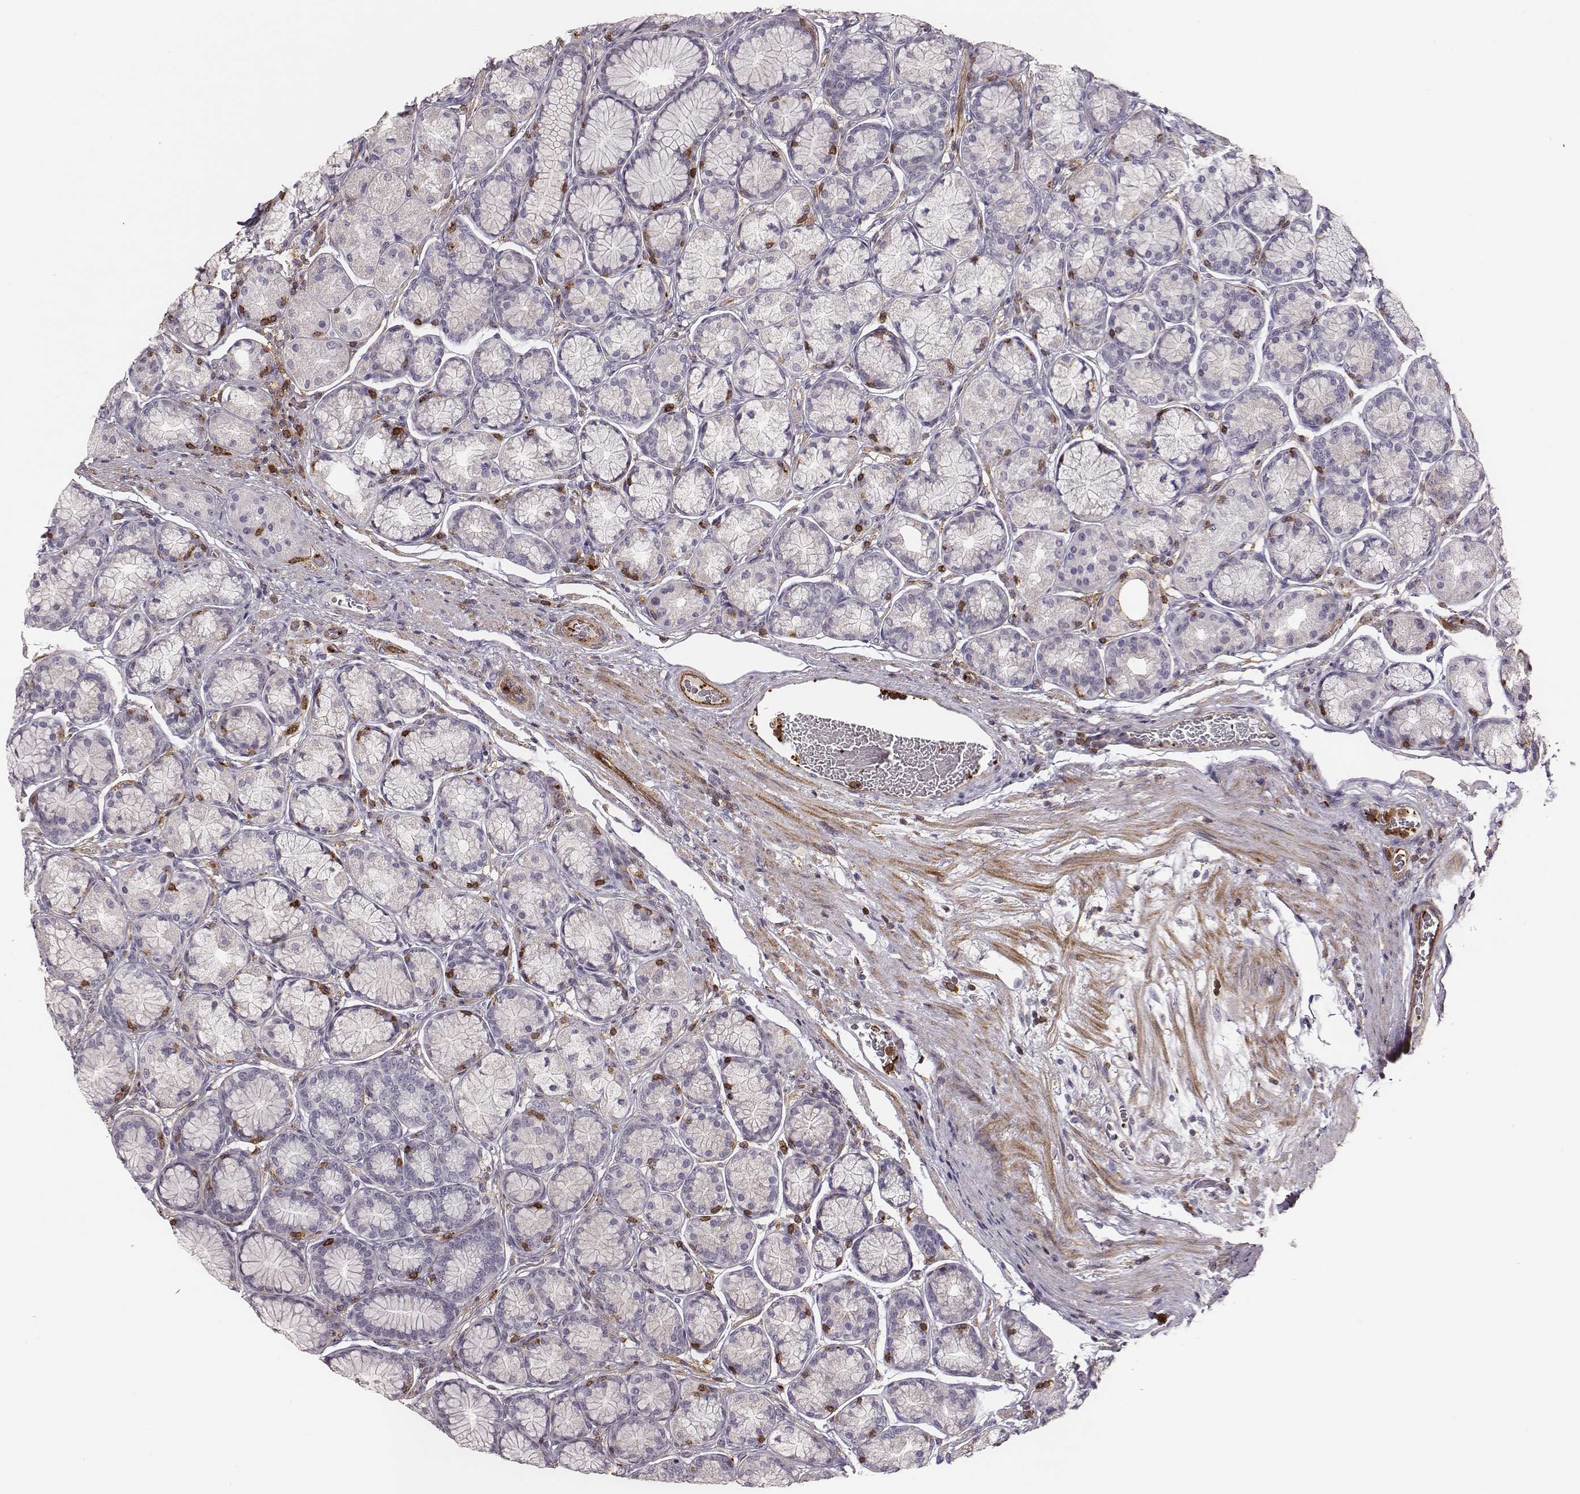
{"staining": {"intensity": "negative", "quantity": "none", "location": "none"}, "tissue": "stomach", "cell_type": "Glandular cells", "image_type": "normal", "snomed": [{"axis": "morphology", "description": "Normal tissue, NOS"}, {"axis": "morphology", "description": "Adenocarcinoma, NOS"}, {"axis": "morphology", "description": "Adenocarcinoma, High grade"}, {"axis": "topography", "description": "Stomach, upper"}, {"axis": "topography", "description": "Stomach"}], "caption": "Unremarkable stomach was stained to show a protein in brown. There is no significant expression in glandular cells. The staining is performed using DAB (3,3'-diaminobenzidine) brown chromogen with nuclei counter-stained in using hematoxylin.", "gene": "ZYX", "patient": {"sex": "female", "age": 65}}